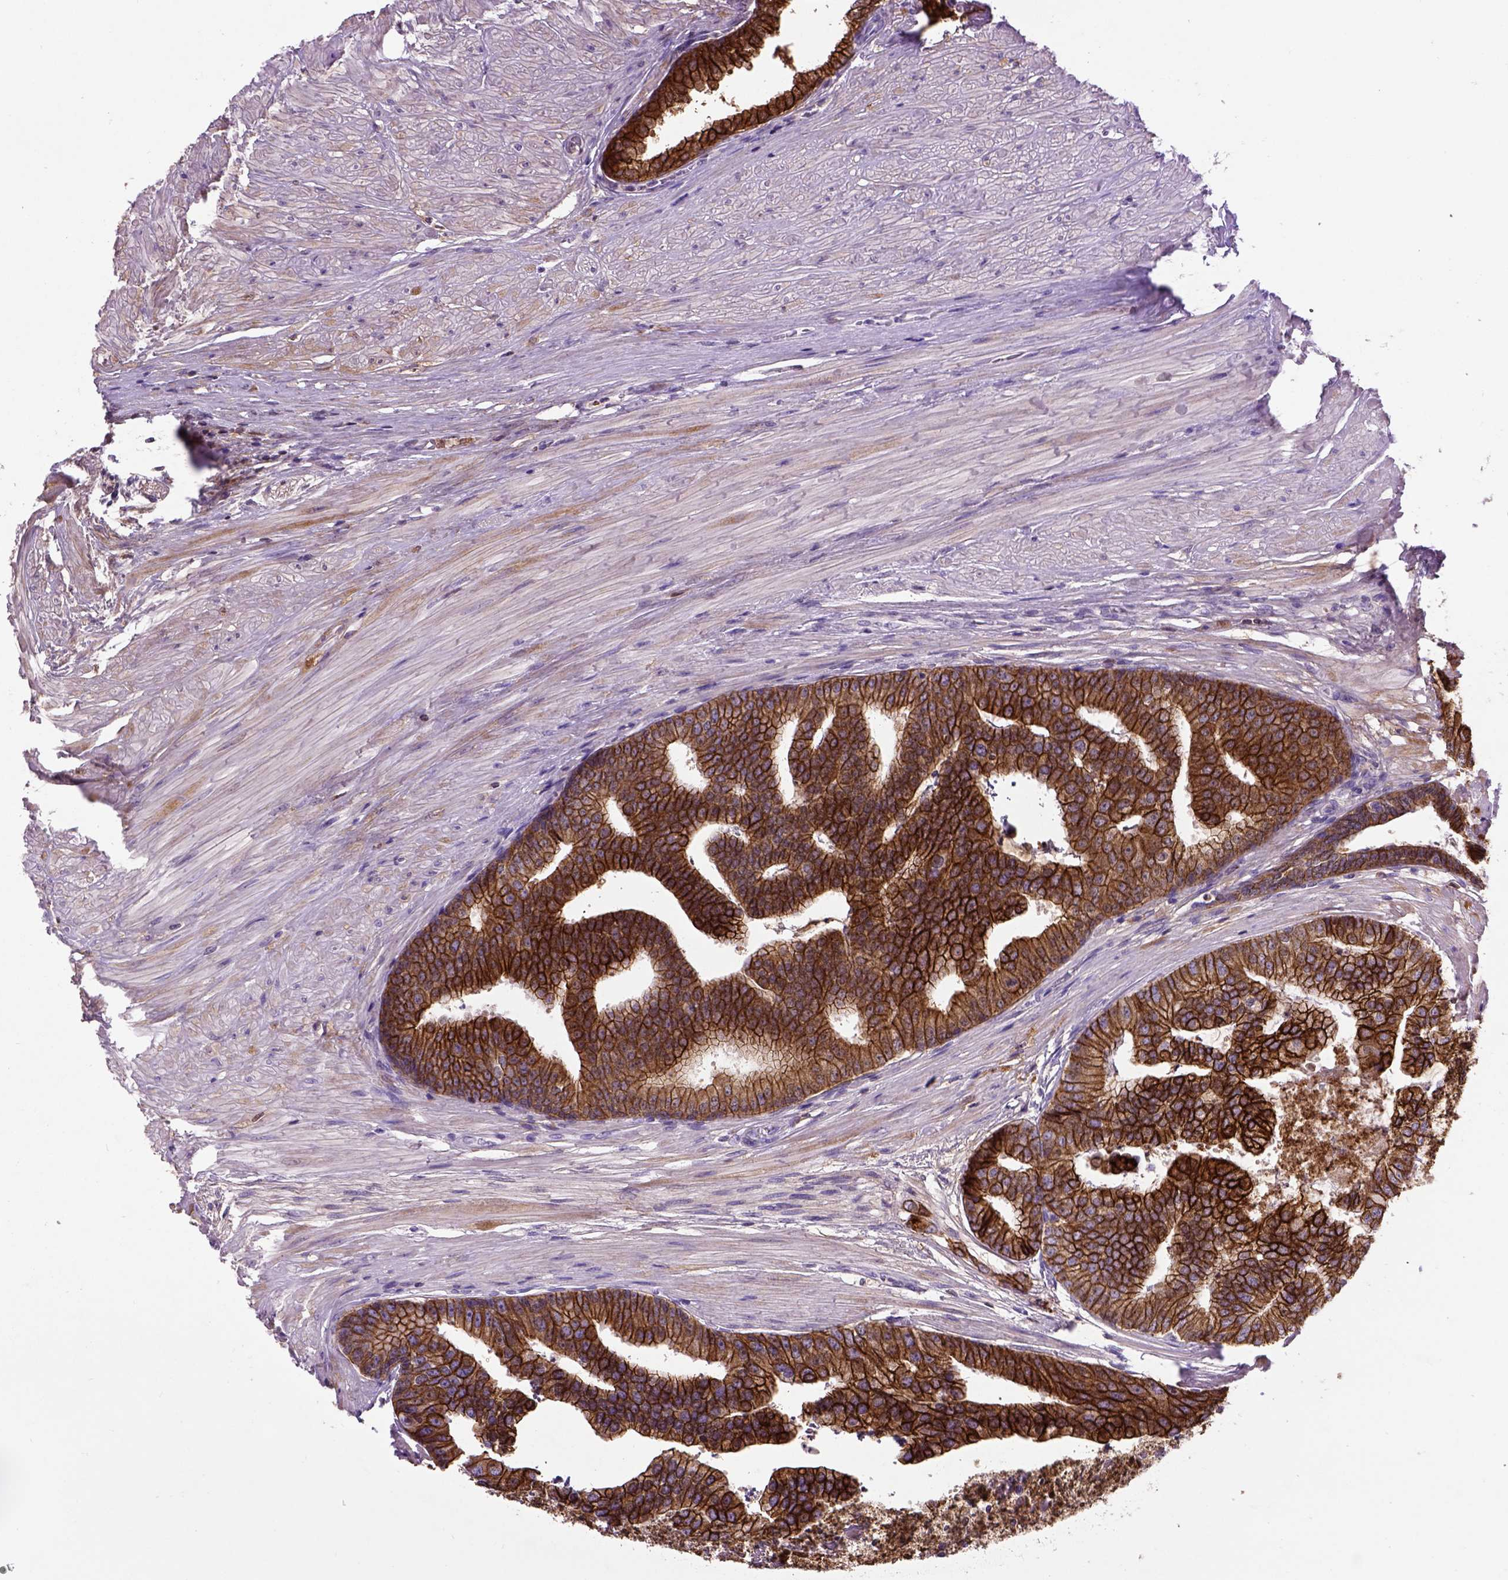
{"staining": {"intensity": "strong", "quantity": ">75%", "location": "cytoplasmic/membranous"}, "tissue": "prostate cancer", "cell_type": "Tumor cells", "image_type": "cancer", "snomed": [{"axis": "morphology", "description": "Adenocarcinoma, NOS"}, {"axis": "topography", "description": "Prostate and seminal vesicle, NOS"}, {"axis": "topography", "description": "Prostate"}], "caption": "Brown immunohistochemical staining in human prostate adenocarcinoma displays strong cytoplasmic/membranous positivity in approximately >75% of tumor cells.", "gene": "CDH1", "patient": {"sex": "male", "age": 44}}